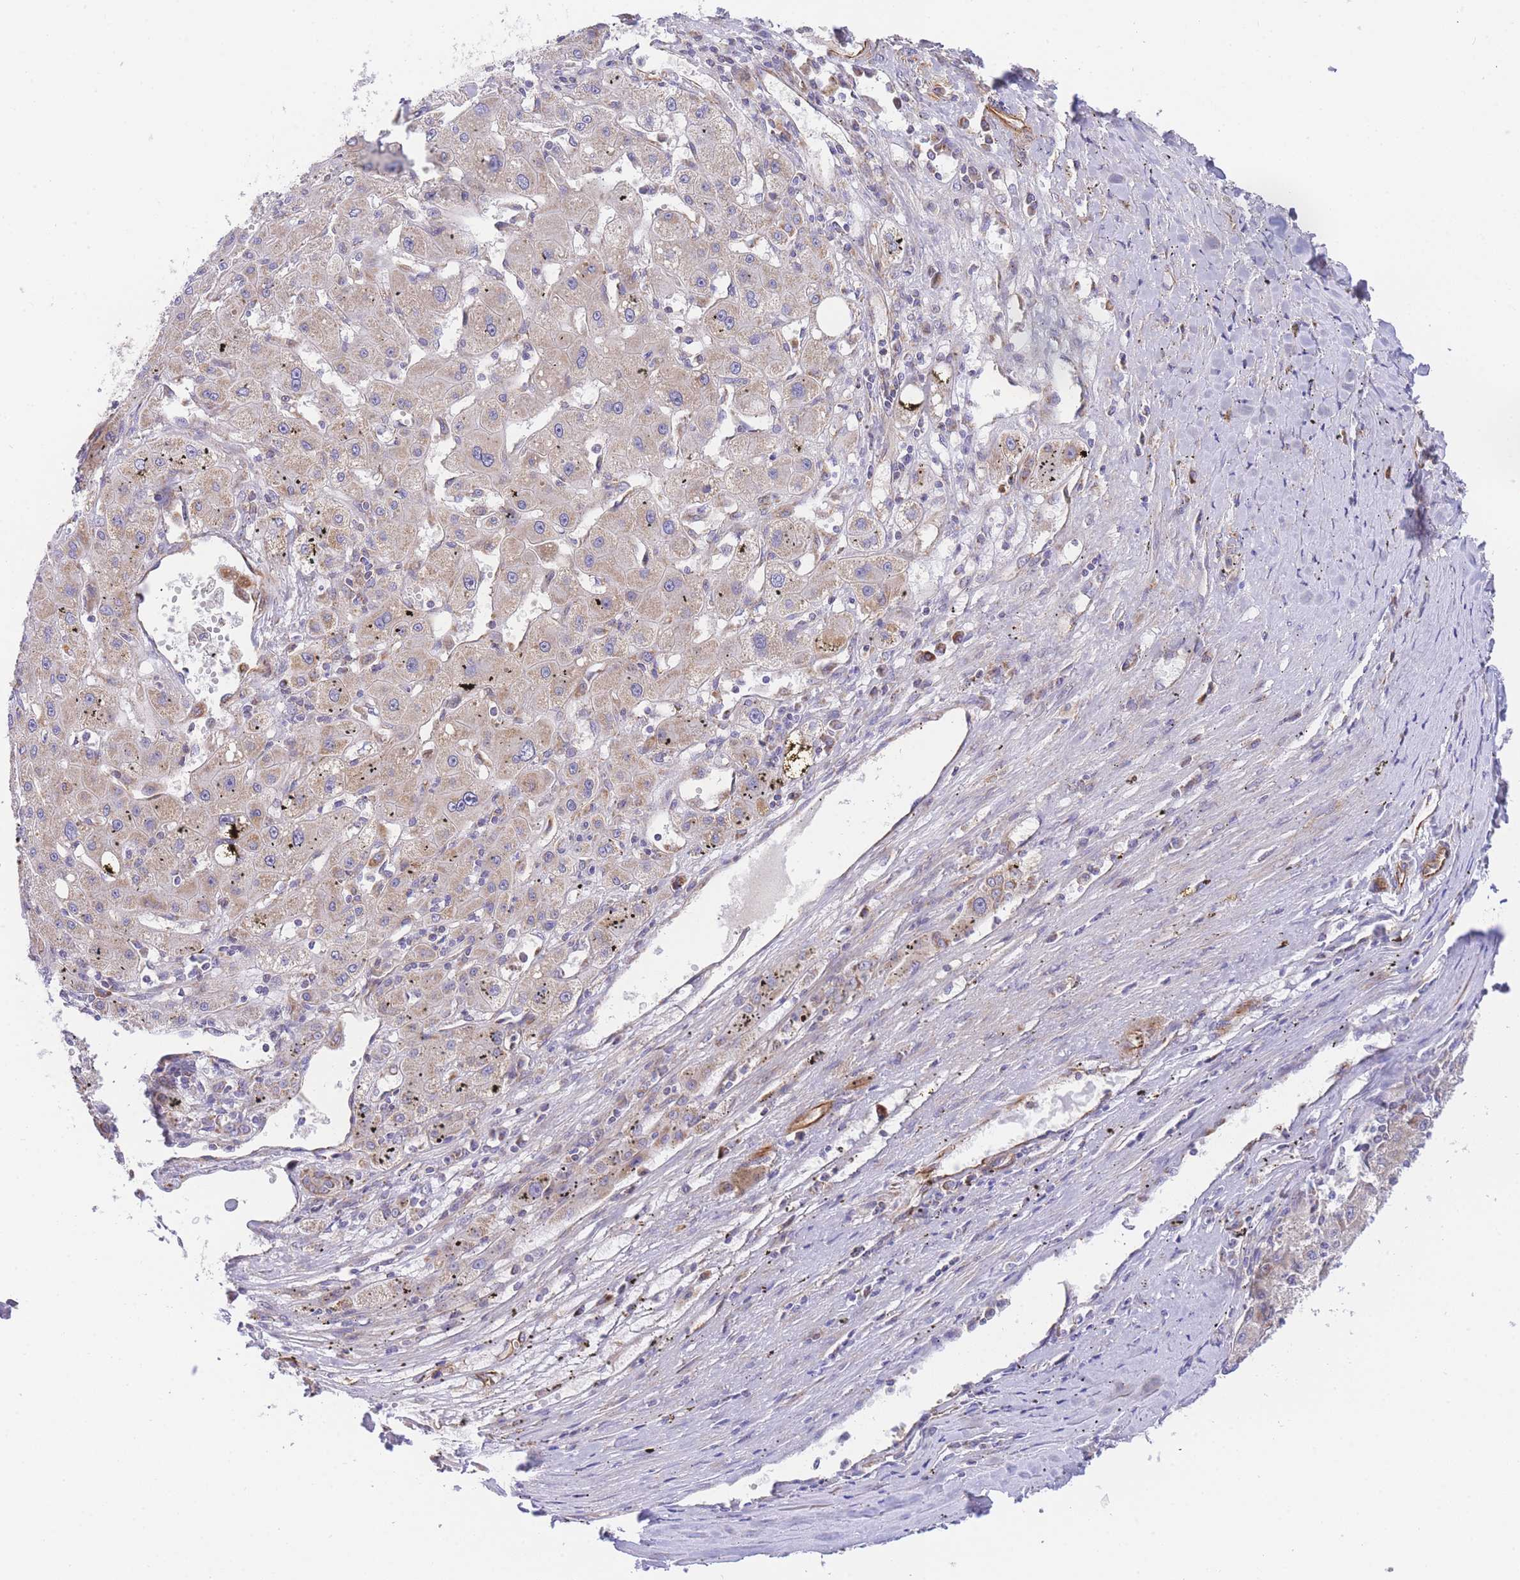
{"staining": {"intensity": "weak", "quantity": "25%-75%", "location": "cytoplasmic/membranous"}, "tissue": "liver cancer", "cell_type": "Tumor cells", "image_type": "cancer", "snomed": [{"axis": "morphology", "description": "Carcinoma, Hepatocellular, NOS"}, {"axis": "topography", "description": "Liver"}], "caption": "Immunohistochemistry (IHC) image of neoplastic tissue: liver cancer stained using IHC exhibits low levels of weak protein expression localized specifically in the cytoplasmic/membranous of tumor cells, appearing as a cytoplasmic/membranous brown color.", "gene": "MTRES1", "patient": {"sex": "male", "age": 72}}